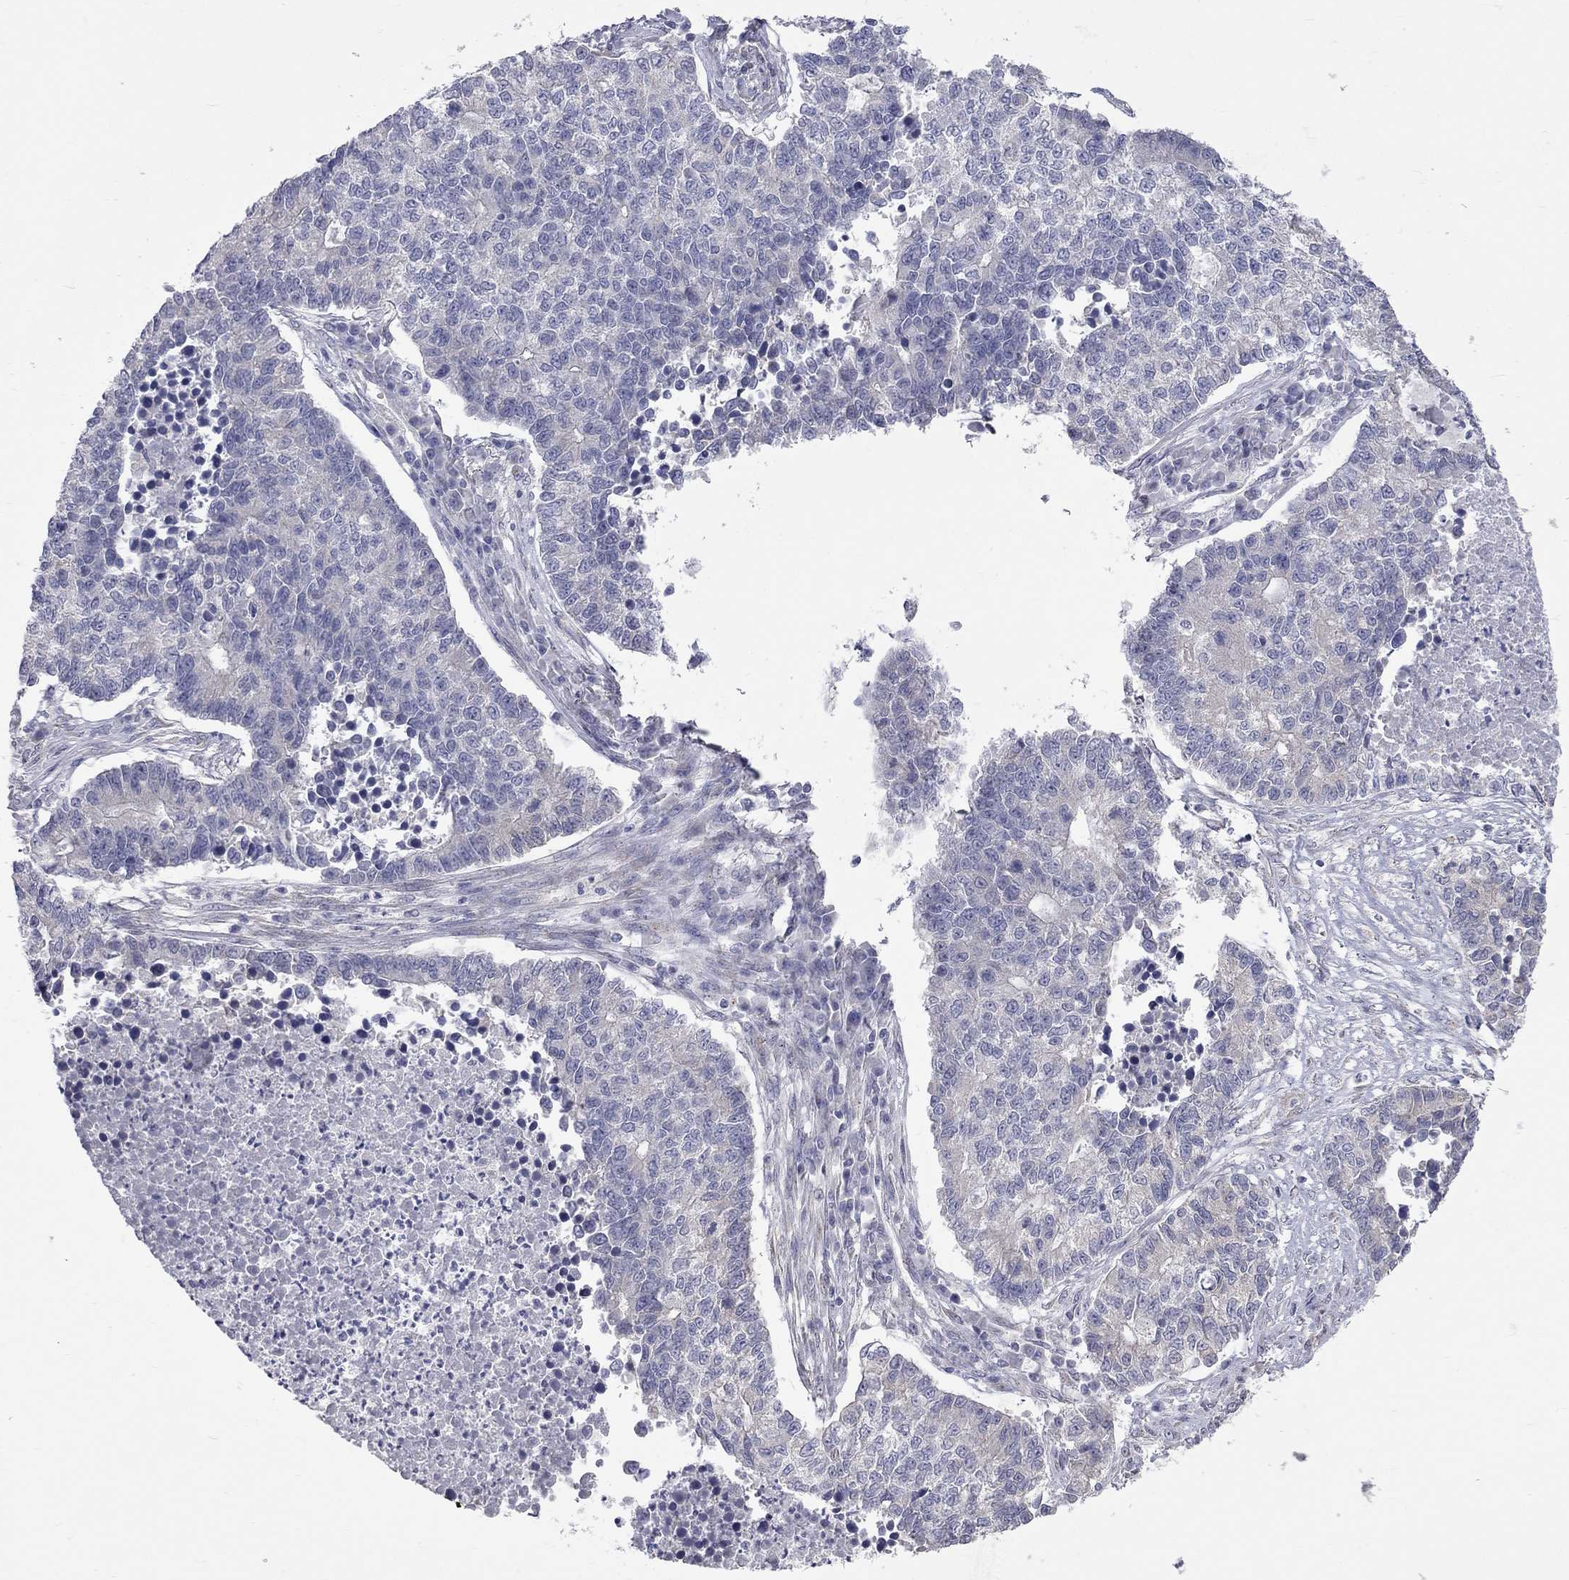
{"staining": {"intensity": "negative", "quantity": "none", "location": "none"}, "tissue": "lung cancer", "cell_type": "Tumor cells", "image_type": "cancer", "snomed": [{"axis": "morphology", "description": "Adenocarcinoma, NOS"}, {"axis": "topography", "description": "Lung"}], "caption": "DAB immunohistochemical staining of lung cancer displays no significant expression in tumor cells.", "gene": "OPRK1", "patient": {"sex": "male", "age": 57}}